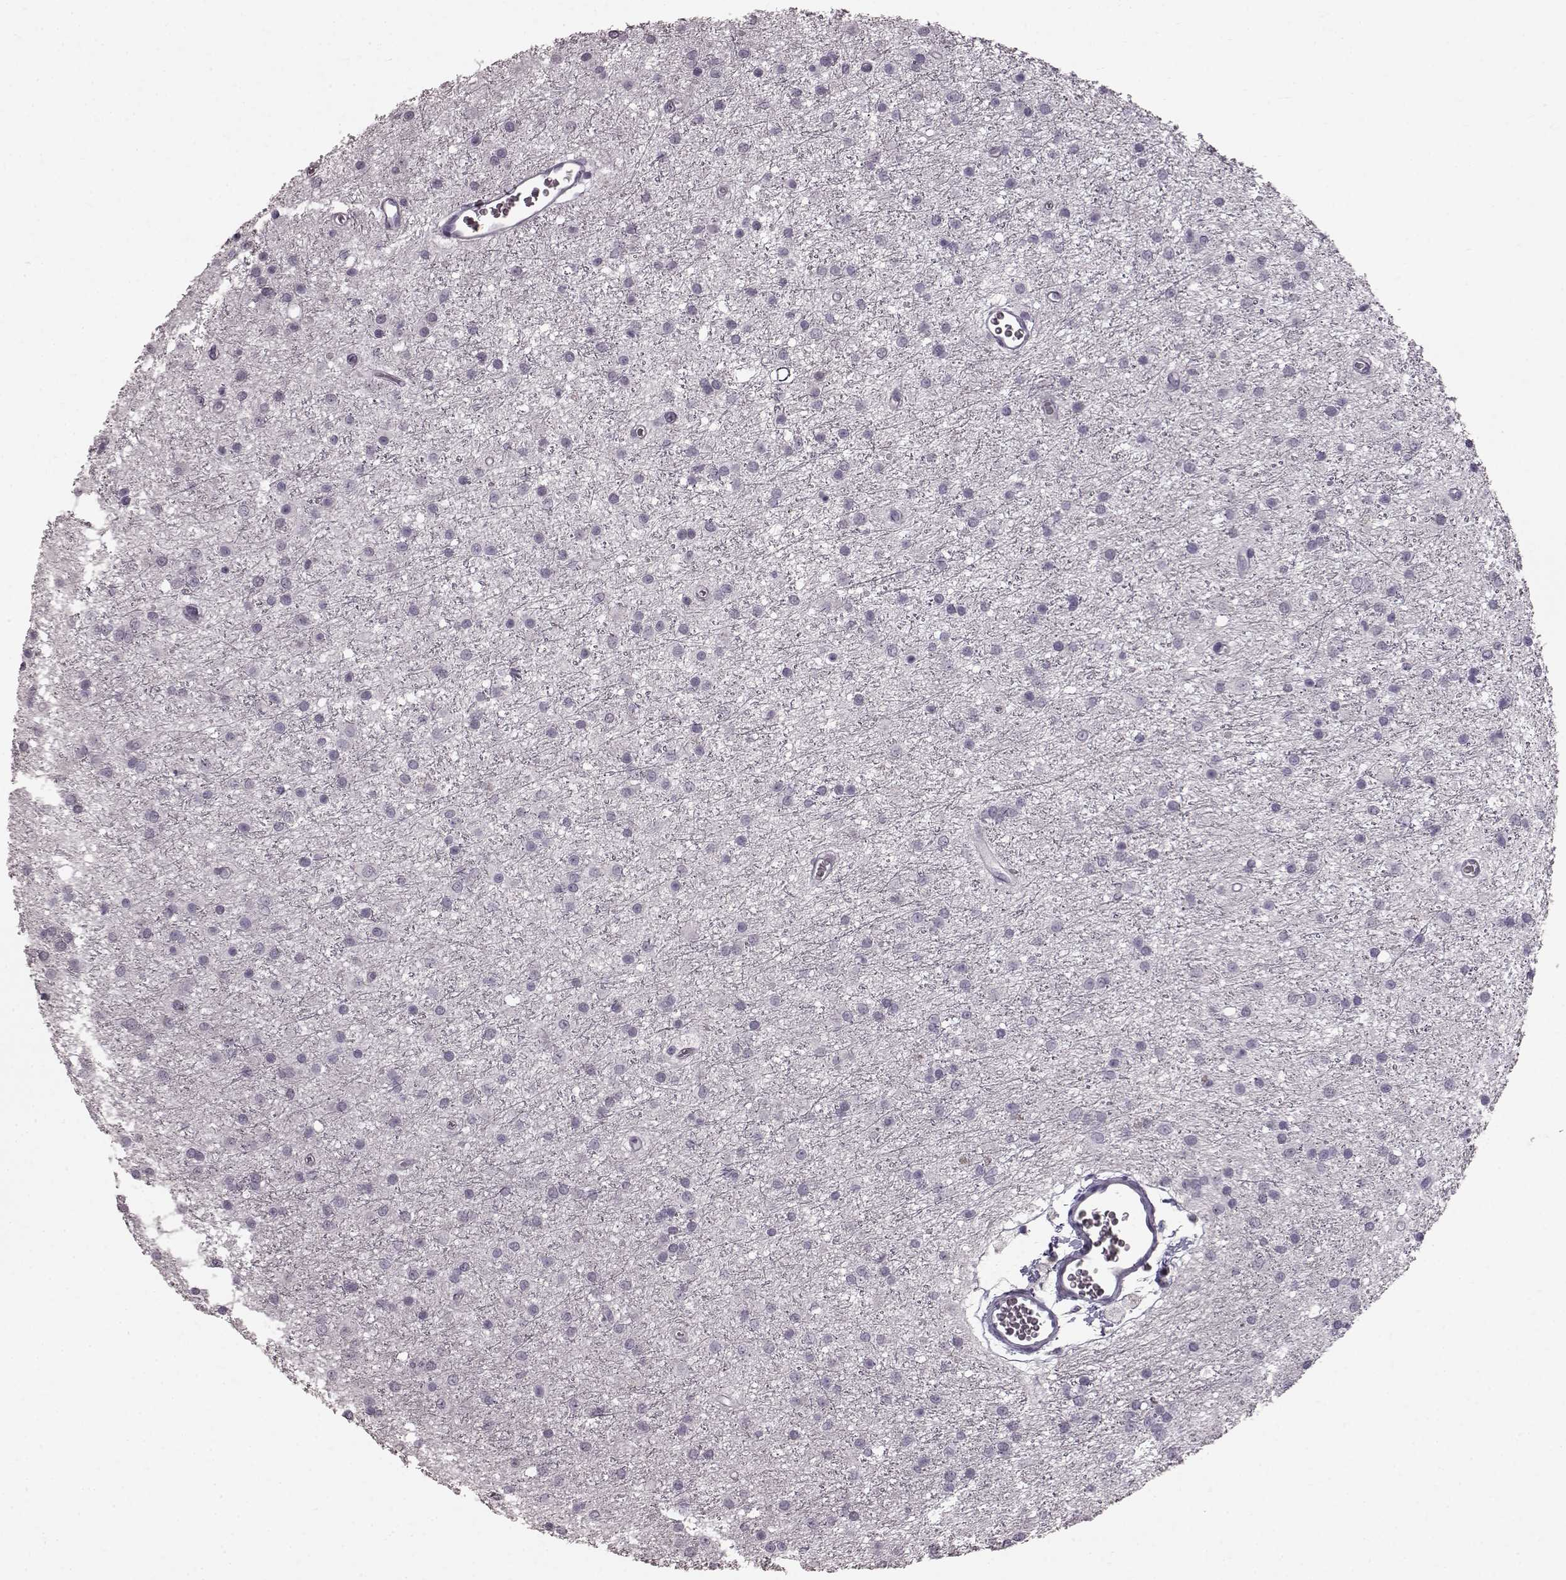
{"staining": {"intensity": "negative", "quantity": "none", "location": "none"}, "tissue": "glioma", "cell_type": "Tumor cells", "image_type": "cancer", "snomed": [{"axis": "morphology", "description": "Glioma, malignant, Low grade"}, {"axis": "topography", "description": "Brain"}], "caption": "The histopathology image shows no staining of tumor cells in glioma.", "gene": "FUT4", "patient": {"sex": "male", "age": 27}}